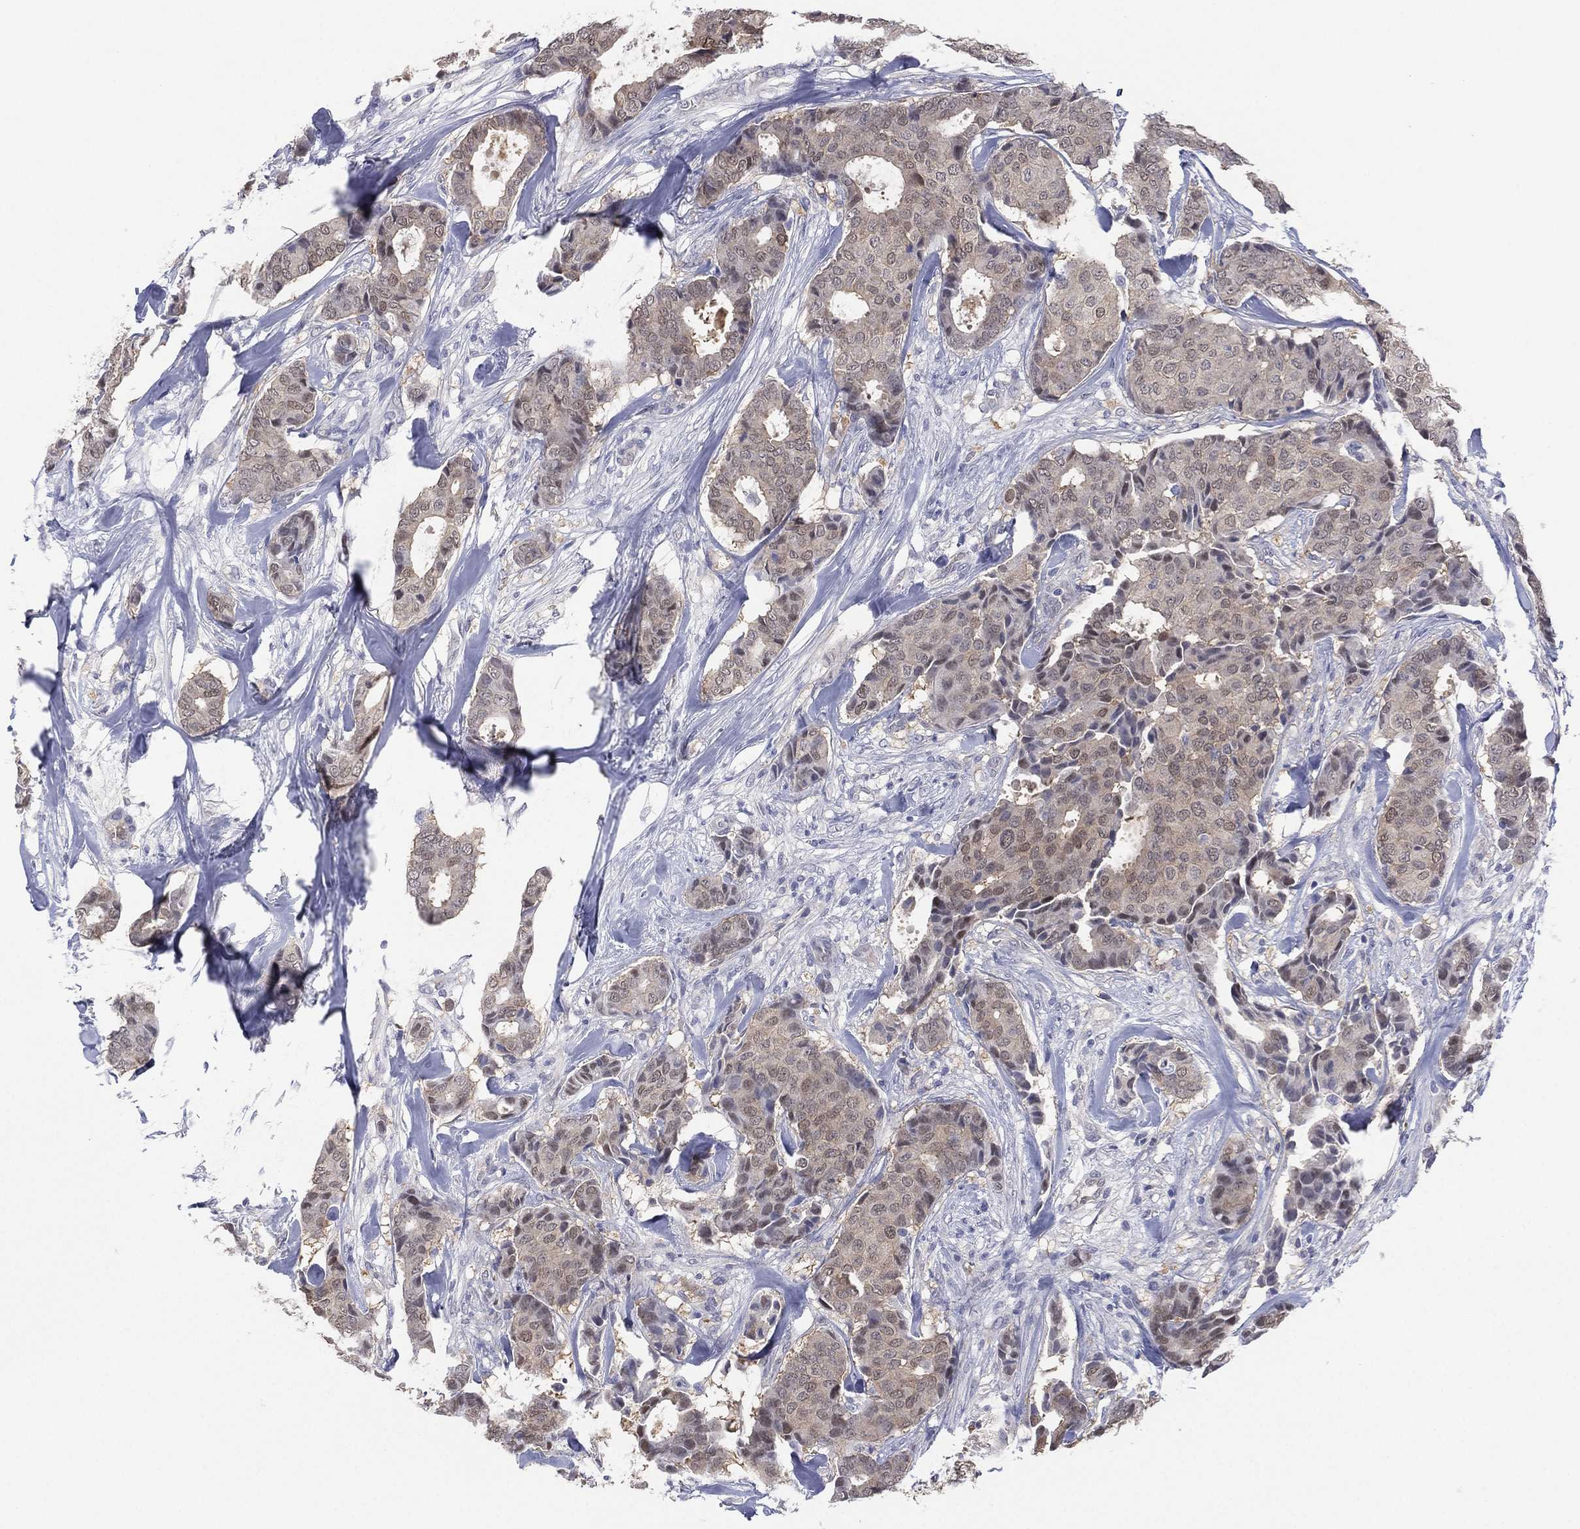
{"staining": {"intensity": "weak", "quantity": "<25%", "location": "nuclear"}, "tissue": "breast cancer", "cell_type": "Tumor cells", "image_type": "cancer", "snomed": [{"axis": "morphology", "description": "Duct carcinoma"}, {"axis": "topography", "description": "Breast"}], "caption": "High power microscopy histopathology image of an immunohistochemistry image of breast cancer (infiltrating ductal carcinoma), revealing no significant positivity in tumor cells. Brightfield microscopy of immunohistochemistry (IHC) stained with DAB (brown) and hematoxylin (blue), captured at high magnification.", "gene": "DDAH1", "patient": {"sex": "female", "age": 75}}